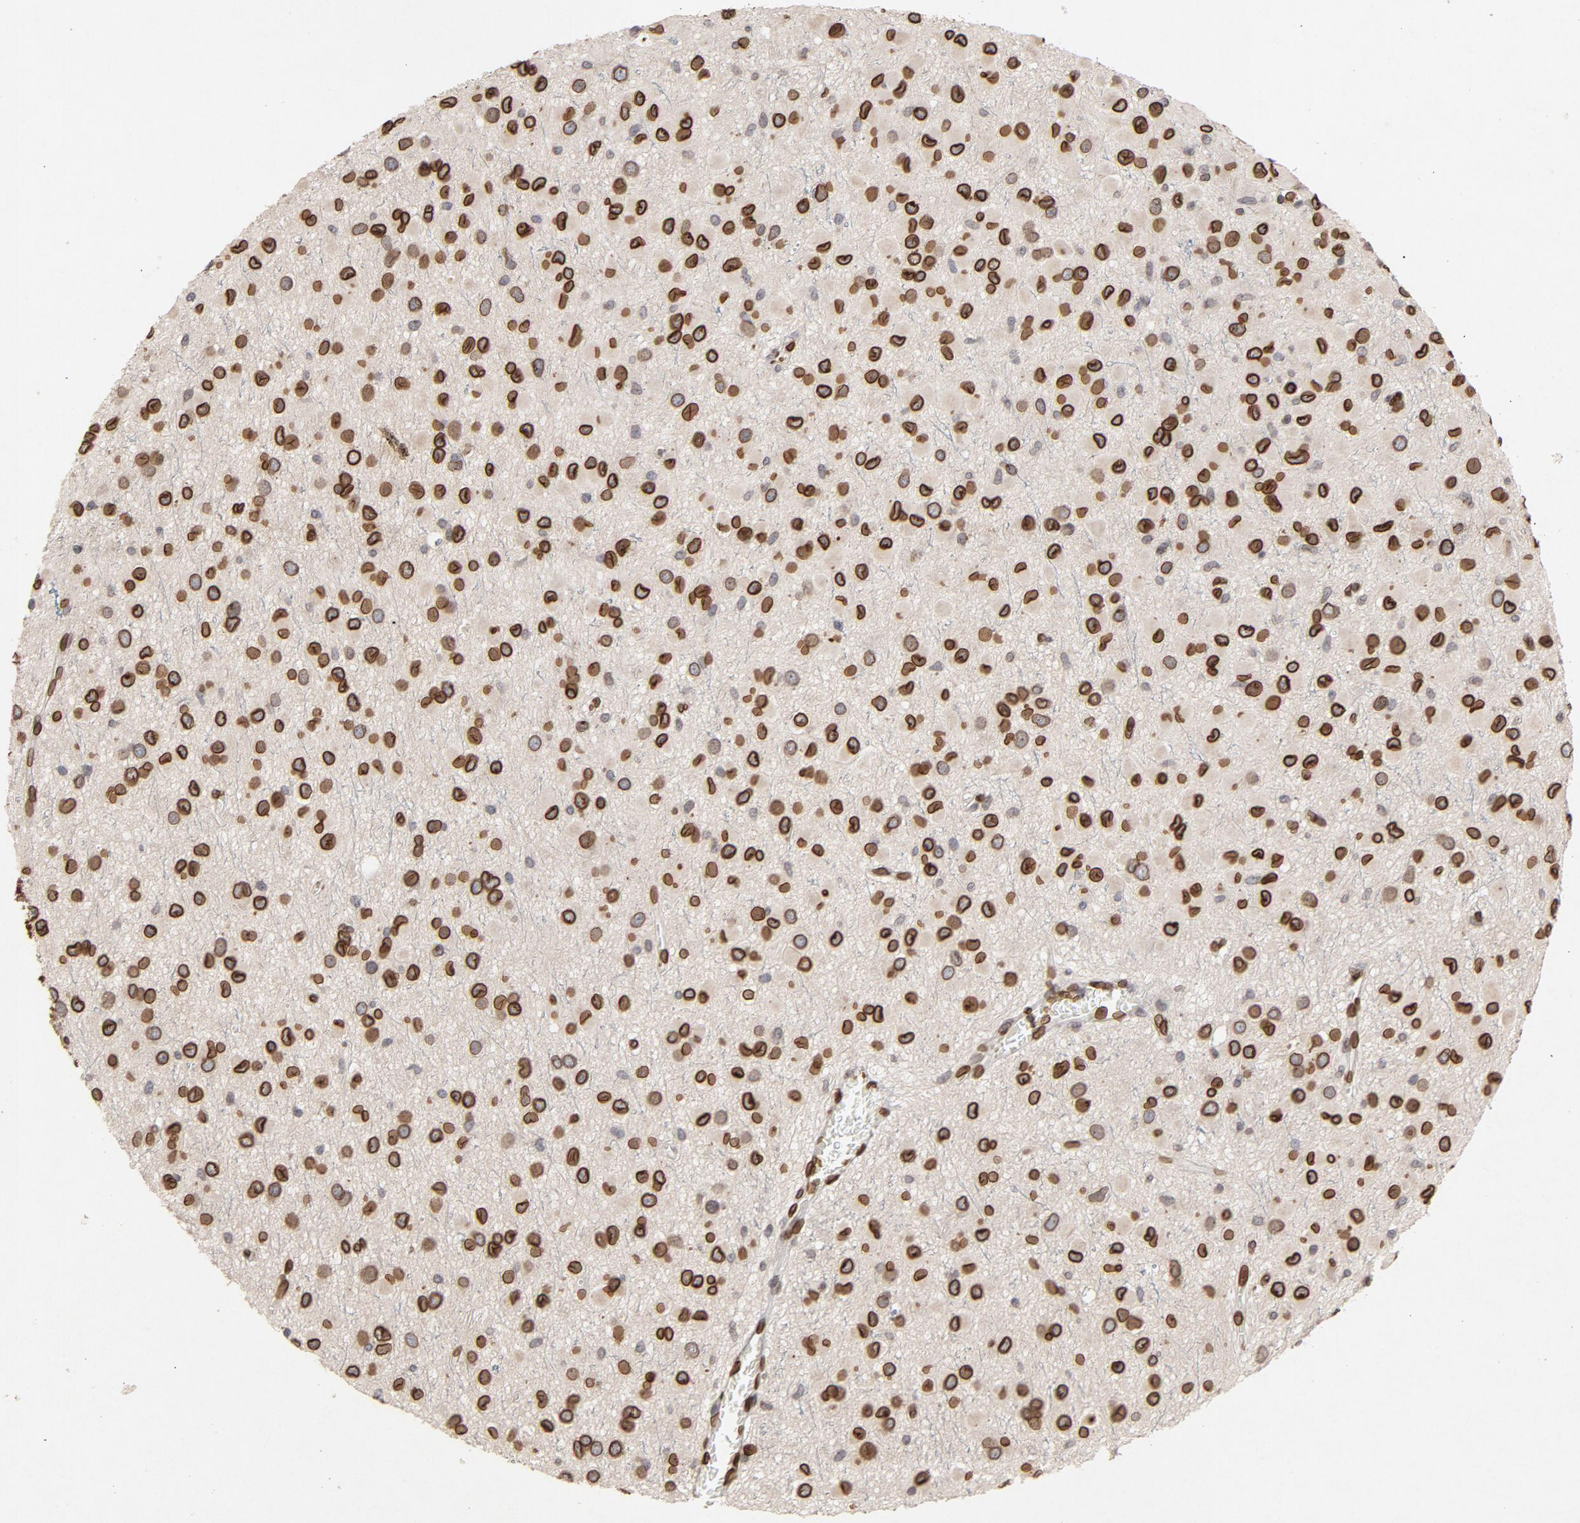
{"staining": {"intensity": "strong", "quantity": ">75%", "location": "cytoplasmic/membranous,nuclear"}, "tissue": "glioma", "cell_type": "Tumor cells", "image_type": "cancer", "snomed": [{"axis": "morphology", "description": "Glioma, malignant, Low grade"}, {"axis": "topography", "description": "Brain"}], "caption": "High-magnification brightfield microscopy of low-grade glioma (malignant) stained with DAB (brown) and counterstained with hematoxylin (blue). tumor cells exhibit strong cytoplasmic/membranous and nuclear staining is seen in about>75% of cells.", "gene": "LMNA", "patient": {"sex": "male", "age": 42}}